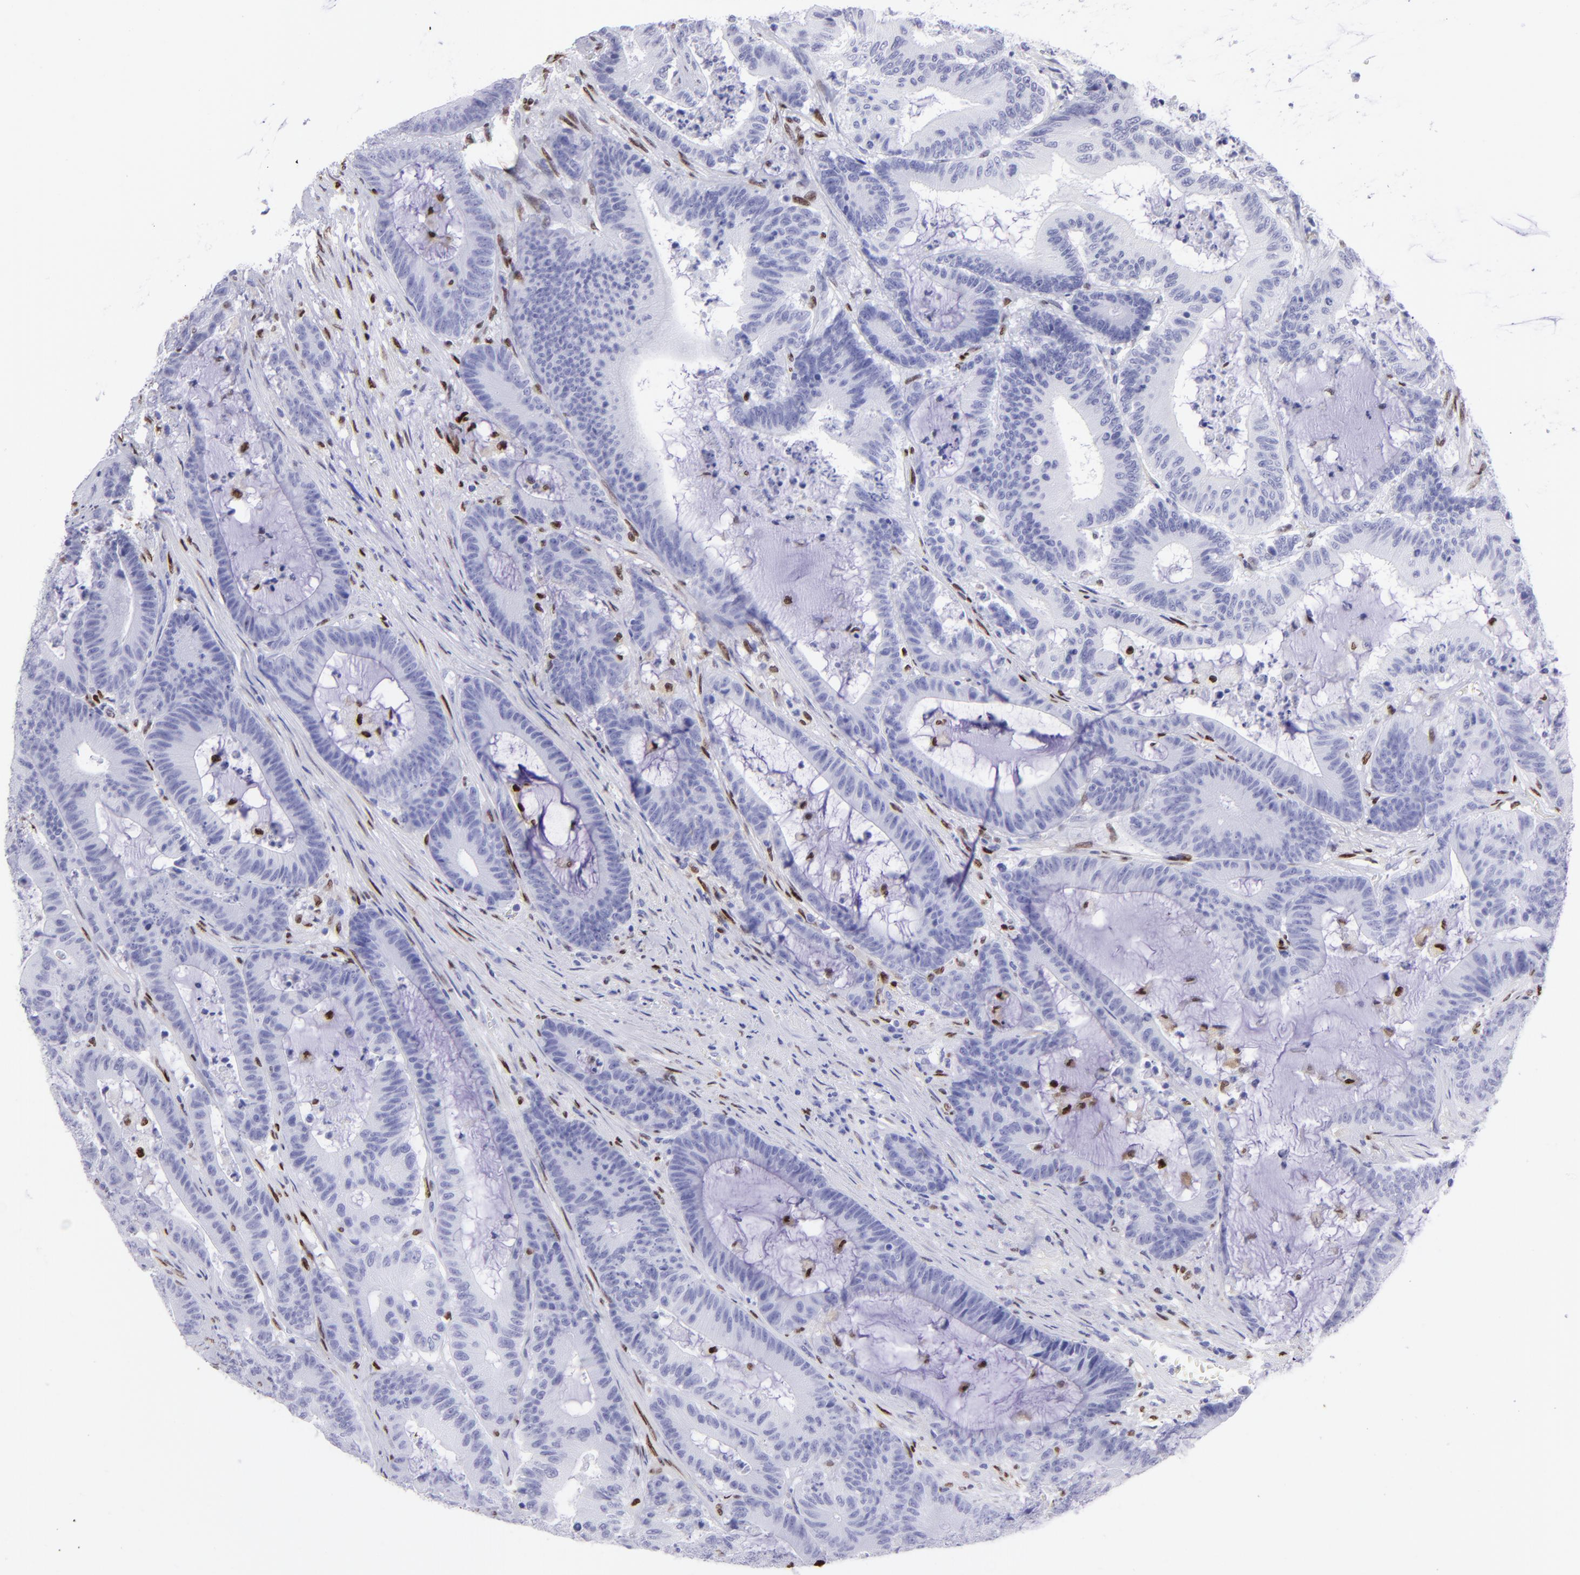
{"staining": {"intensity": "negative", "quantity": "none", "location": "none"}, "tissue": "colorectal cancer", "cell_type": "Tumor cells", "image_type": "cancer", "snomed": [{"axis": "morphology", "description": "Adenocarcinoma, NOS"}, {"axis": "topography", "description": "Colon"}], "caption": "Tumor cells show no significant expression in colorectal cancer.", "gene": "MITF", "patient": {"sex": "female", "age": 84}}